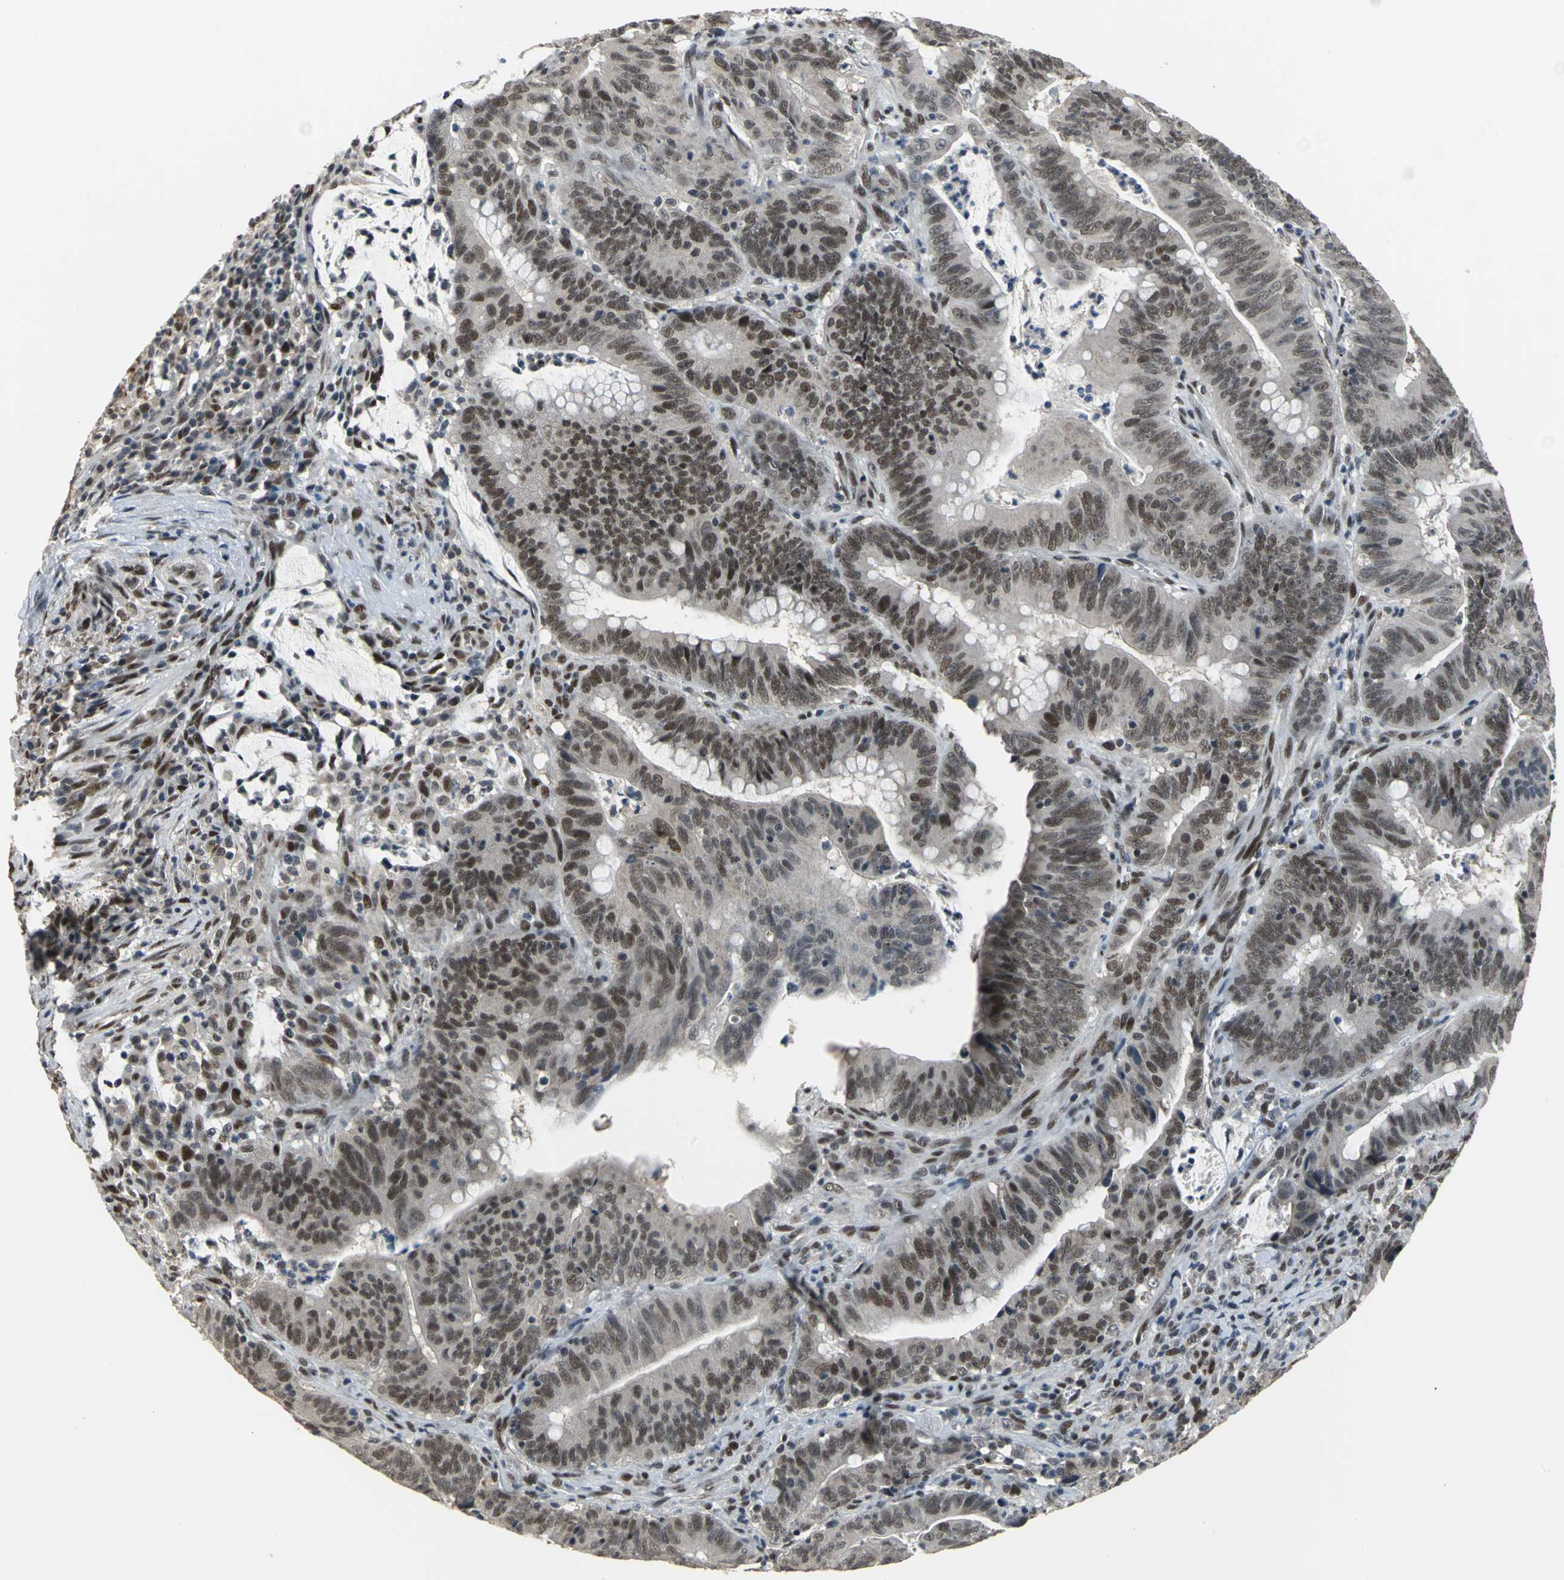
{"staining": {"intensity": "moderate", "quantity": ">75%", "location": "nuclear"}, "tissue": "colorectal cancer", "cell_type": "Tumor cells", "image_type": "cancer", "snomed": [{"axis": "morphology", "description": "Adenocarcinoma, NOS"}, {"axis": "topography", "description": "Colon"}], "caption": "About >75% of tumor cells in colorectal cancer reveal moderate nuclear protein expression as visualized by brown immunohistochemical staining.", "gene": "ELF2", "patient": {"sex": "male", "age": 45}}